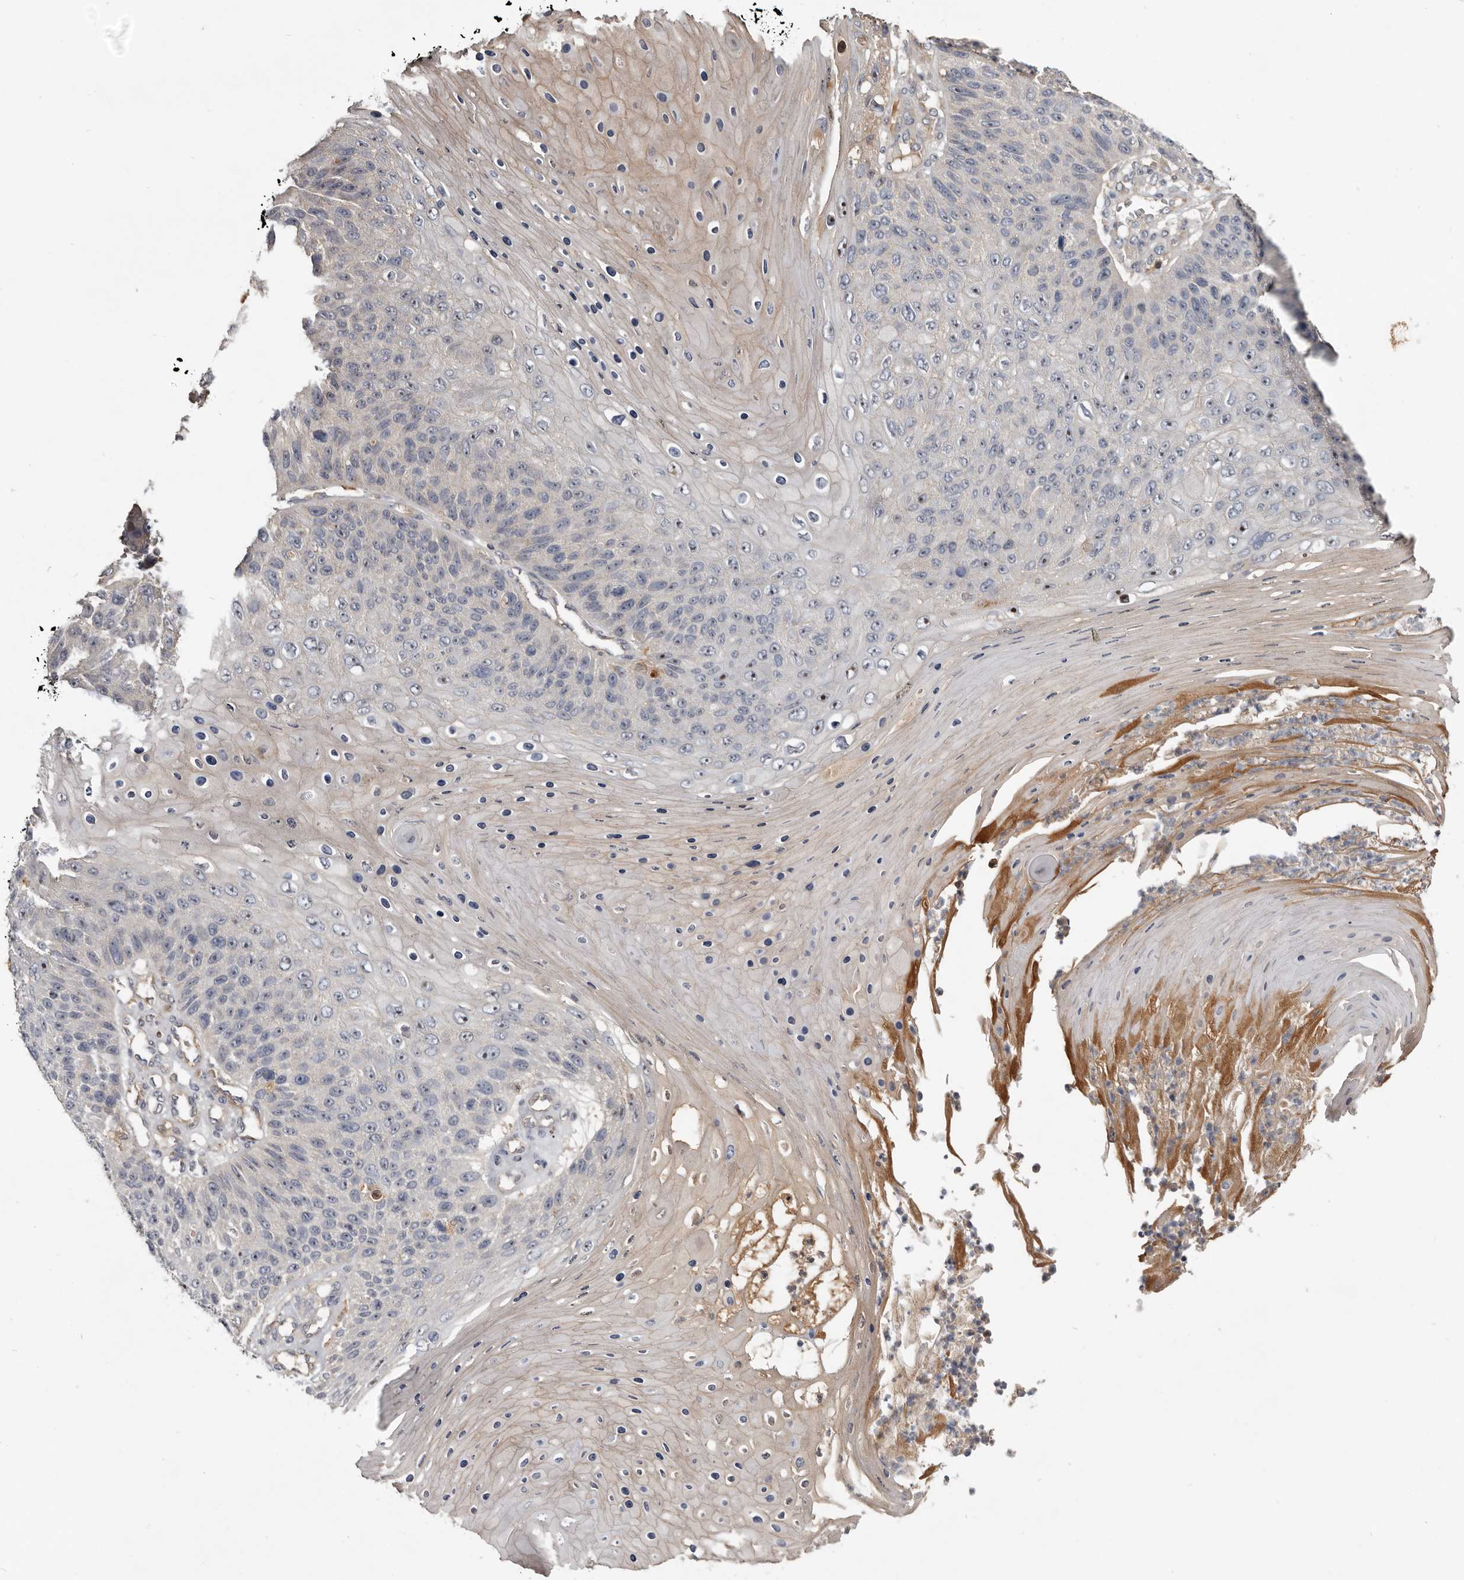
{"staining": {"intensity": "weak", "quantity": "<25%", "location": "cytoplasmic/membranous"}, "tissue": "skin cancer", "cell_type": "Tumor cells", "image_type": "cancer", "snomed": [{"axis": "morphology", "description": "Squamous cell carcinoma, NOS"}, {"axis": "topography", "description": "Skin"}], "caption": "High magnification brightfield microscopy of skin cancer stained with DAB (brown) and counterstained with hematoxylin (blue): tumor cells show no significant positivity.", "gene": "TTC39A", "patient": {"sex": "female", "age": 88}}